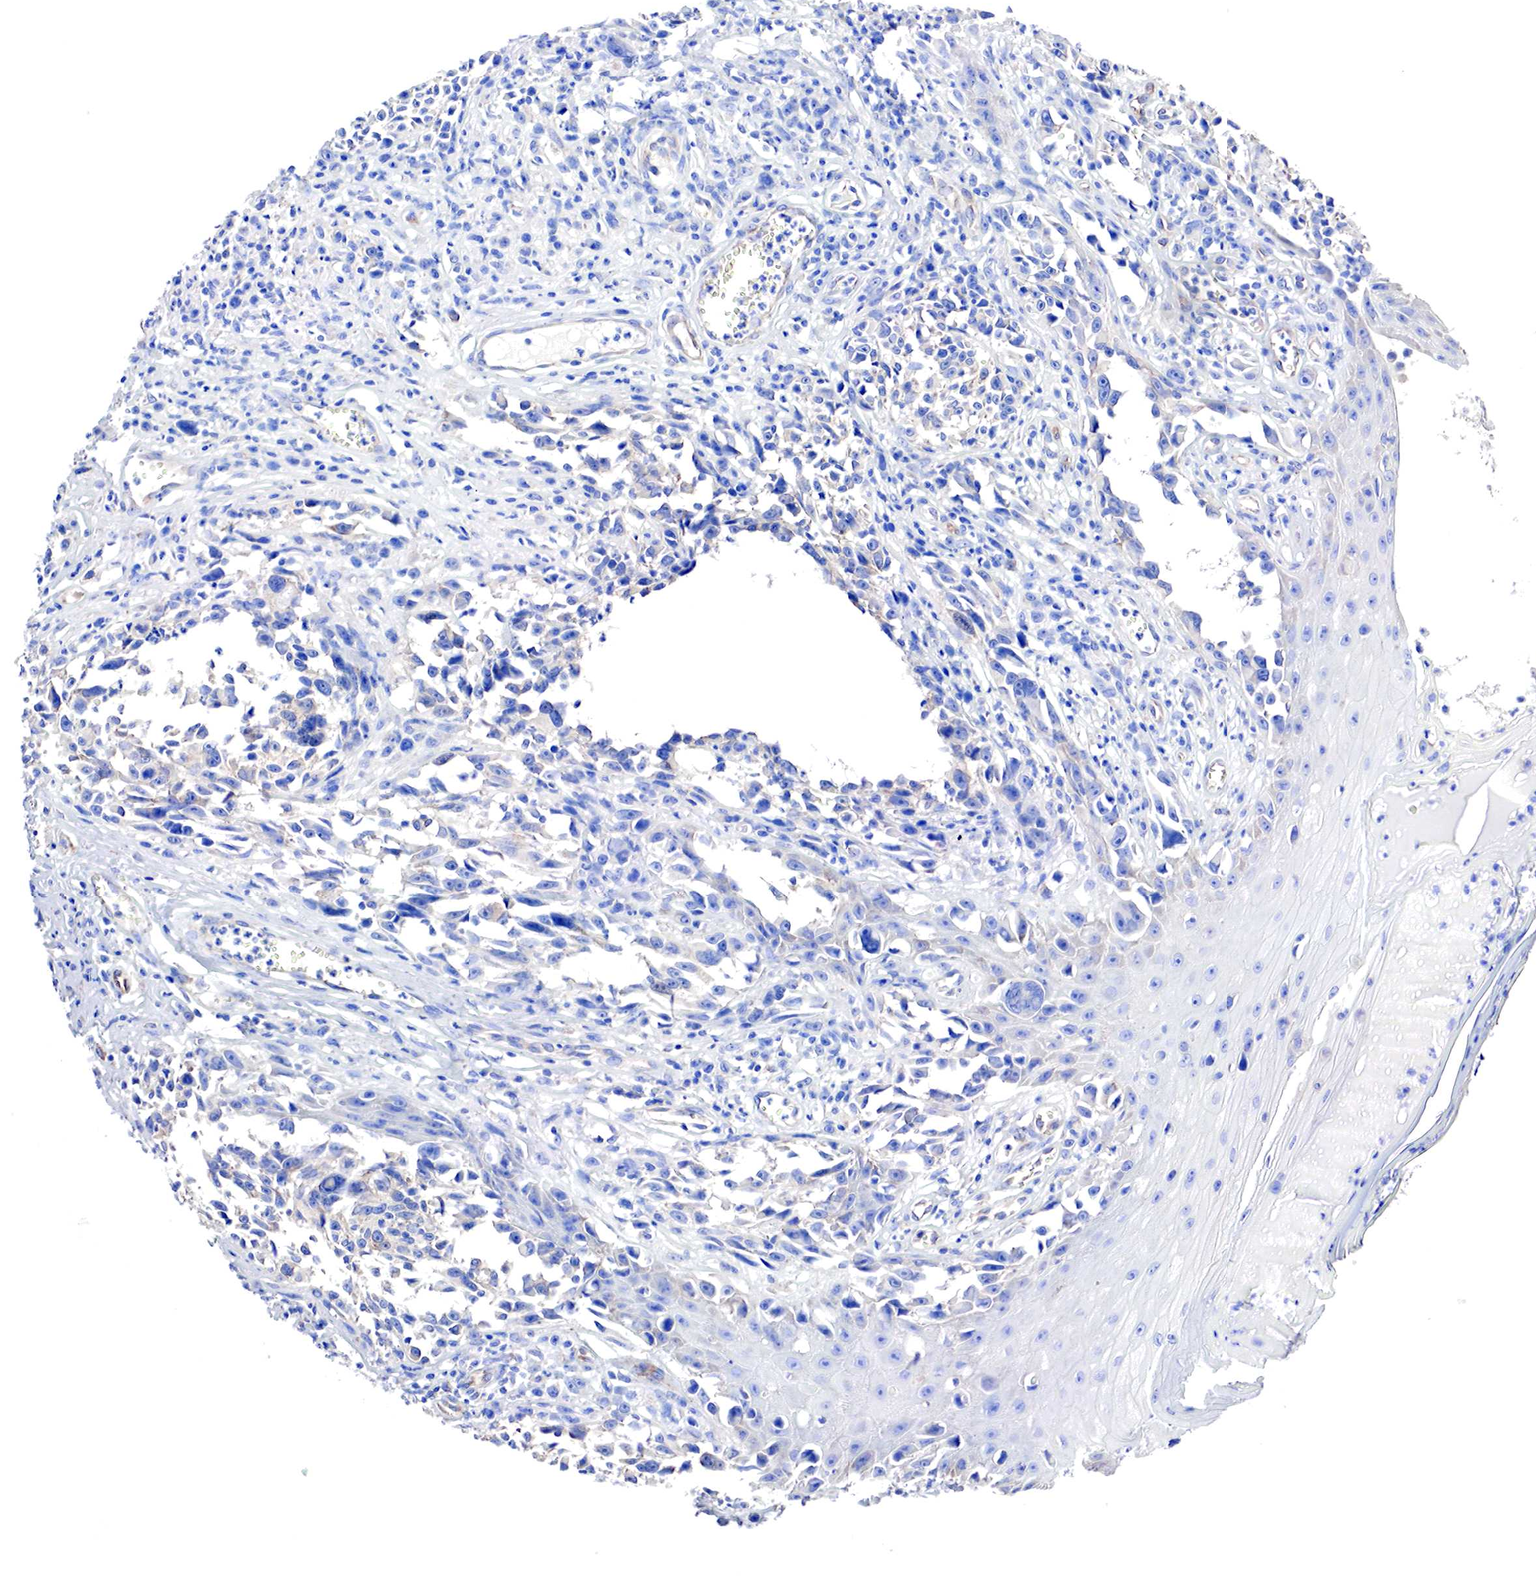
{"staining": {"intensity": "negative", "quantity": "none", "location": "none"}, "tissue": "melanoma", "cell_type": "Tumor cells", "image_type": "cancer", "snomed": [{"axis": "morphology", "description": "Malignant melanoma, NOS"}, {"axis": "topography", "description": "Skin"}], "caption": "The micrograph displays no staining of tumor cells in melanoma.", "gene": "RDX", "patient": {"sex": "female", "age": 82}}